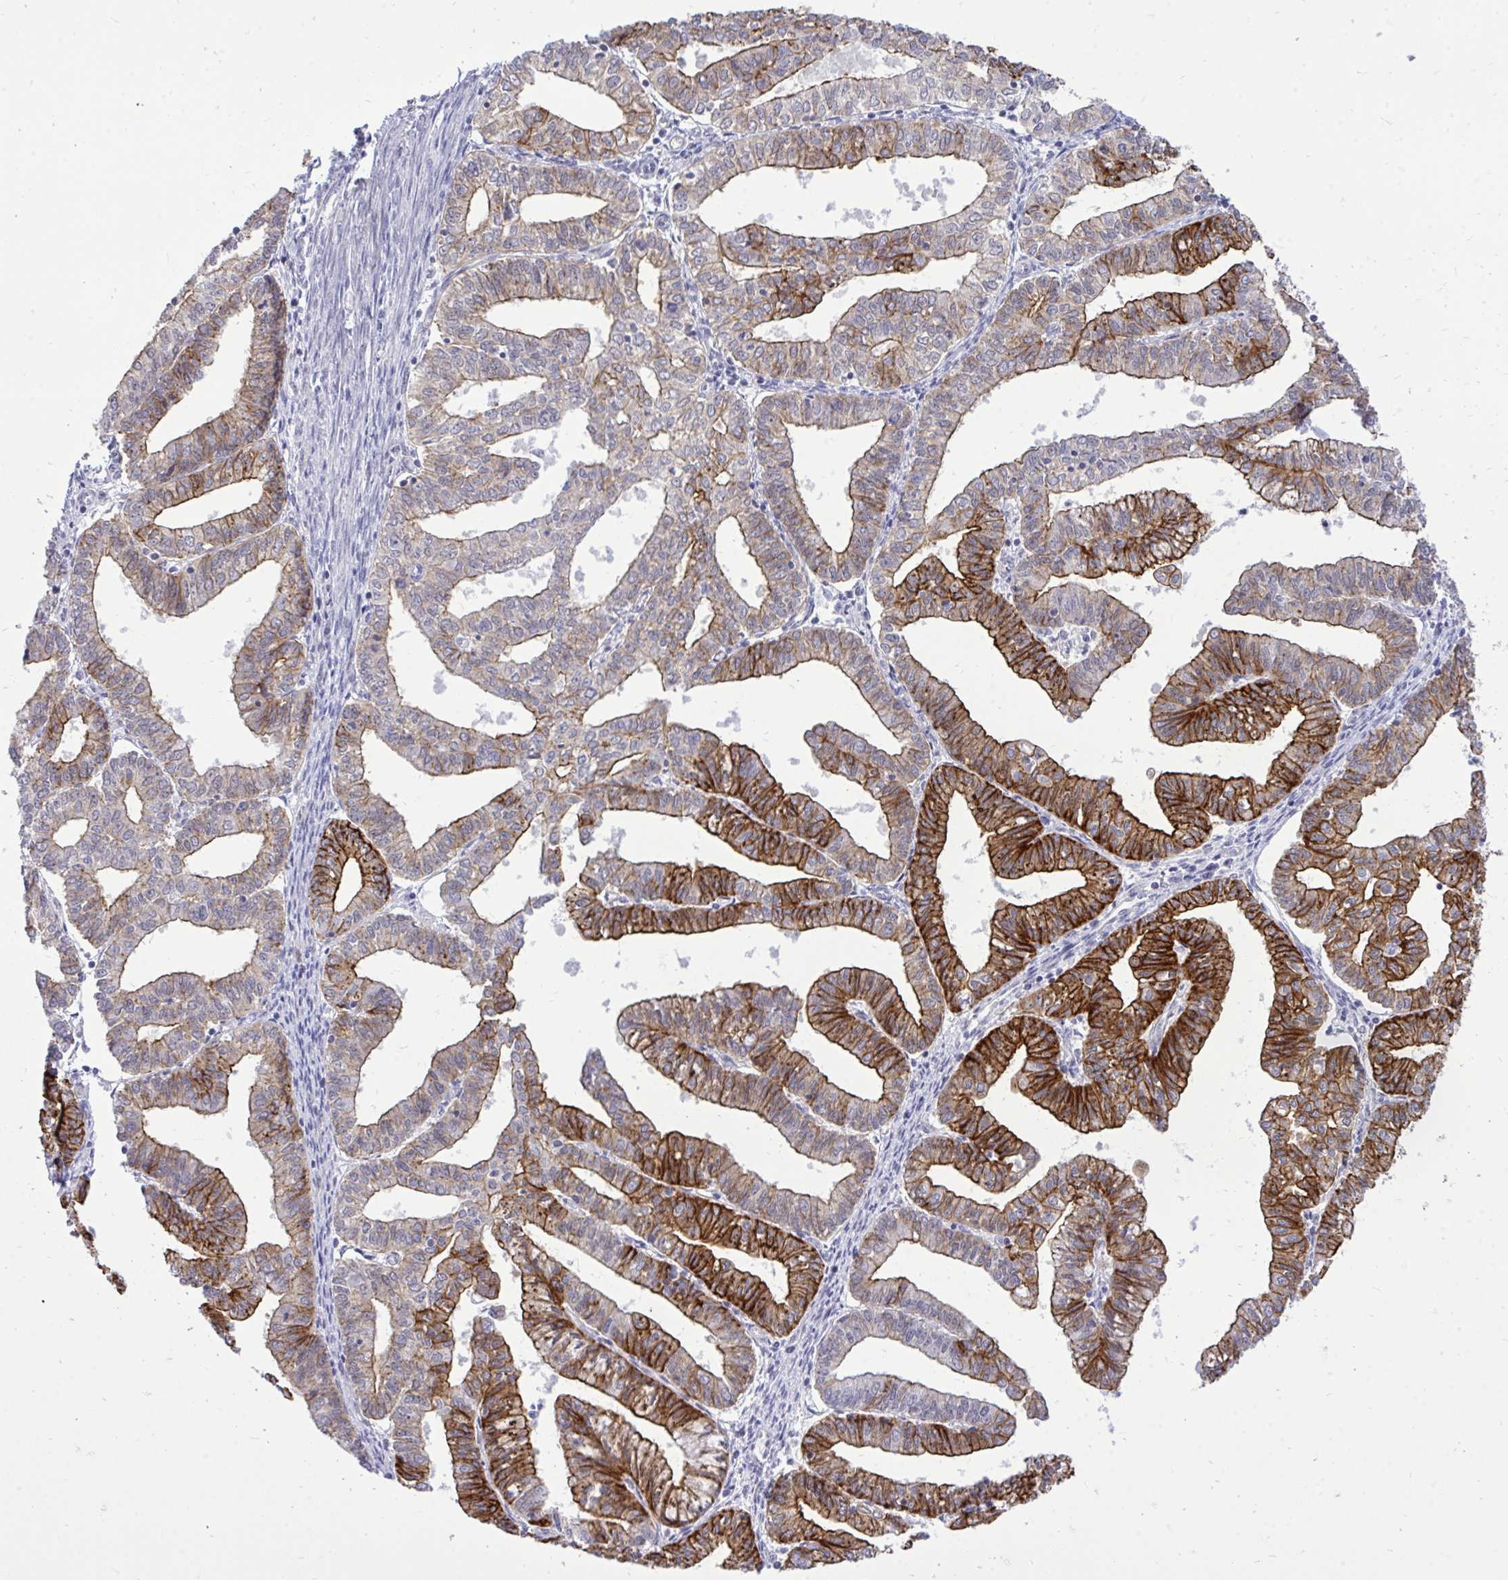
{"staining": {"intensity": "strong", "quantity": "25%-75%", "location": "cytoplasmic/membranous"}, "tissue": "endometrial cancer", "cell_type": "Tumor cells", "image_type": "cancer", "snomed": [{"axis": "morphology", "description": "Adenocarcinoma, NOS"}, {"axis": "topography", "description": "Endometrium"}], "caption": "This is a photomicrograph of immunohistochemistry (IHC) staining of adenocarcinoma (endometrial), which shows strong positivity in the cytoplasmic/membranous of tumor cells.", "gene": "SPTBN2", "patient": {"sex": "female", "age": 61}}